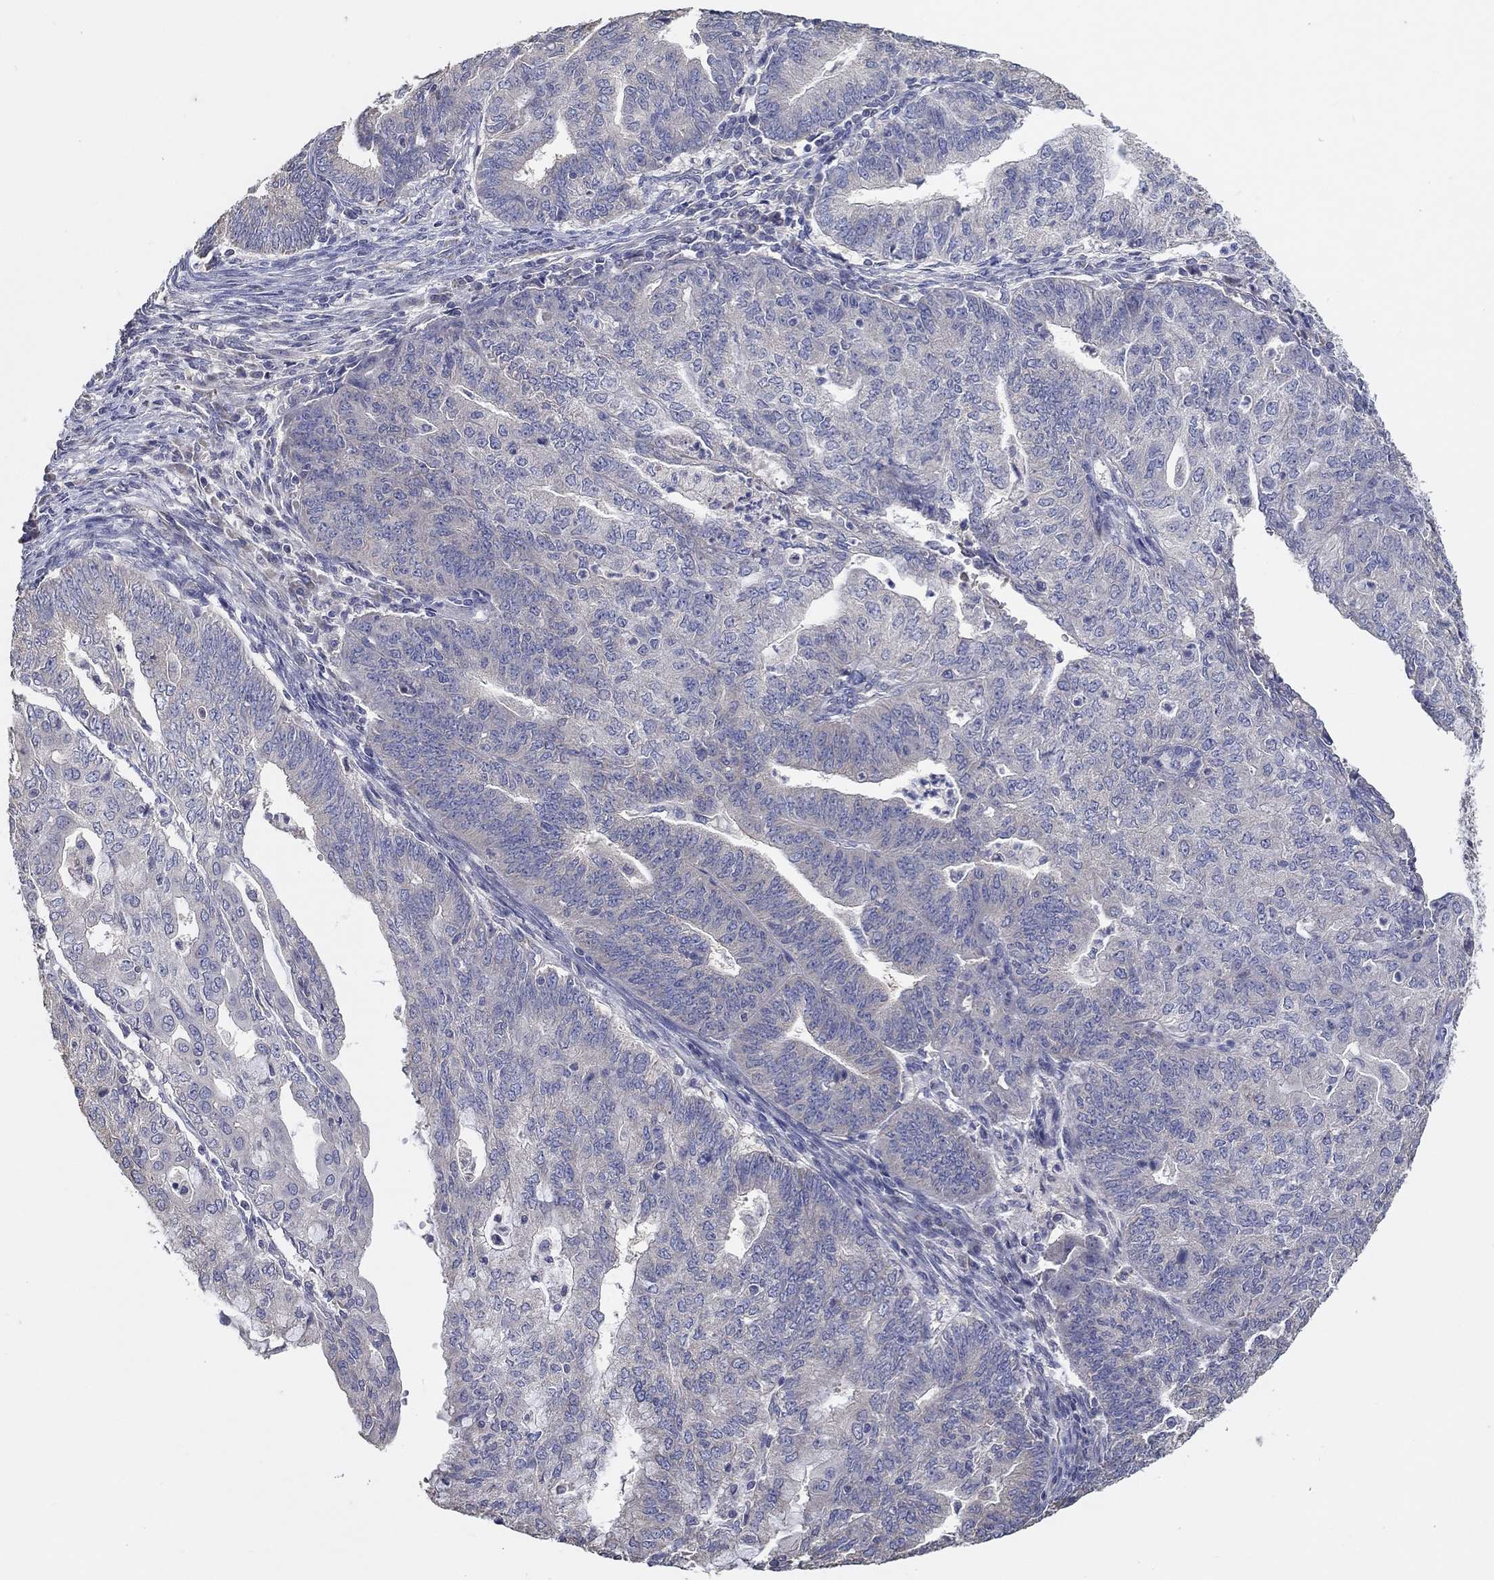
{"staining": {"intensity": "negative", "quantity": "none", "location": "none"}, "tissue": "endometrial cancer", "cell_type": "Tumor cells", "image_type": "cancer", "snomed": [{"axis": "morphology", "description": "Adenocarcinoma, NOS"}, {"axis": "topography", "description": "Endometrium"}], "caption": "IHC photomicrograph of neoplastic tissue: endometrial cancer (adenocarcinoma) stained with DAB (3,3'-diaminobenzidine) displays no significant protein expression in tumor cells.", "gene": "DOCK3", "patient": {"sex": "female", "age": 82}}